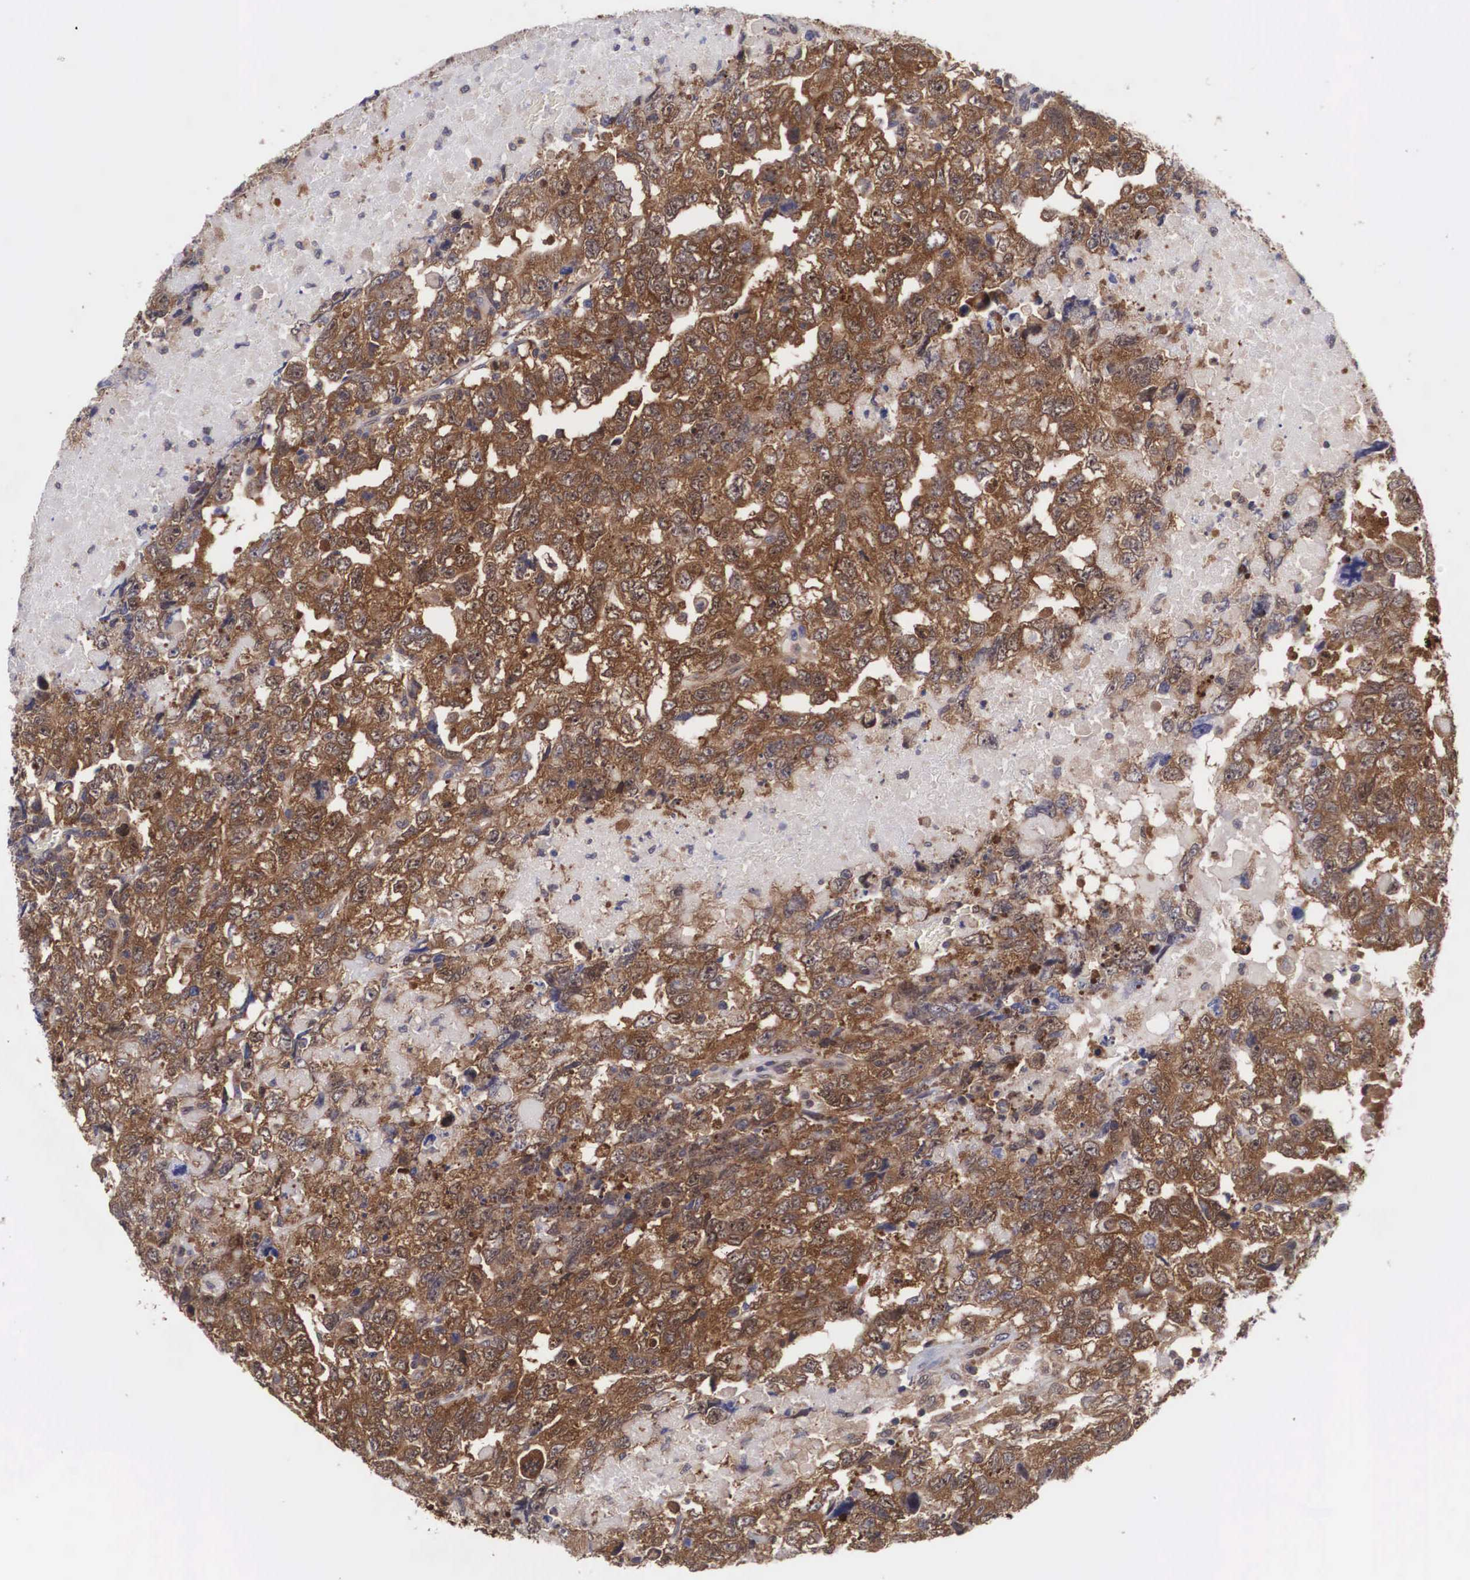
{"staining": {"intensity": "strong", "quantity": ">75%", "location": "cytoplasmic/membranous,nuclear"}, "tissue": "testis cancer", "cell_type": "Tumor cells", "image_type": "cancer", "snomed": [{"axis": "morphology", "description": "Carcinoma, Embryonal, NOS"}, {"axis": "topography", "description": "Testis"}], "caption": "Protein expression analysis of human testis embryonal carcinoma reveals strong cytoplasmic/membranous and nuclear positivity in approximately >75% of tumor cells.", "gene": "ADSL", "patient": {"sex": "male", "age": 36}}